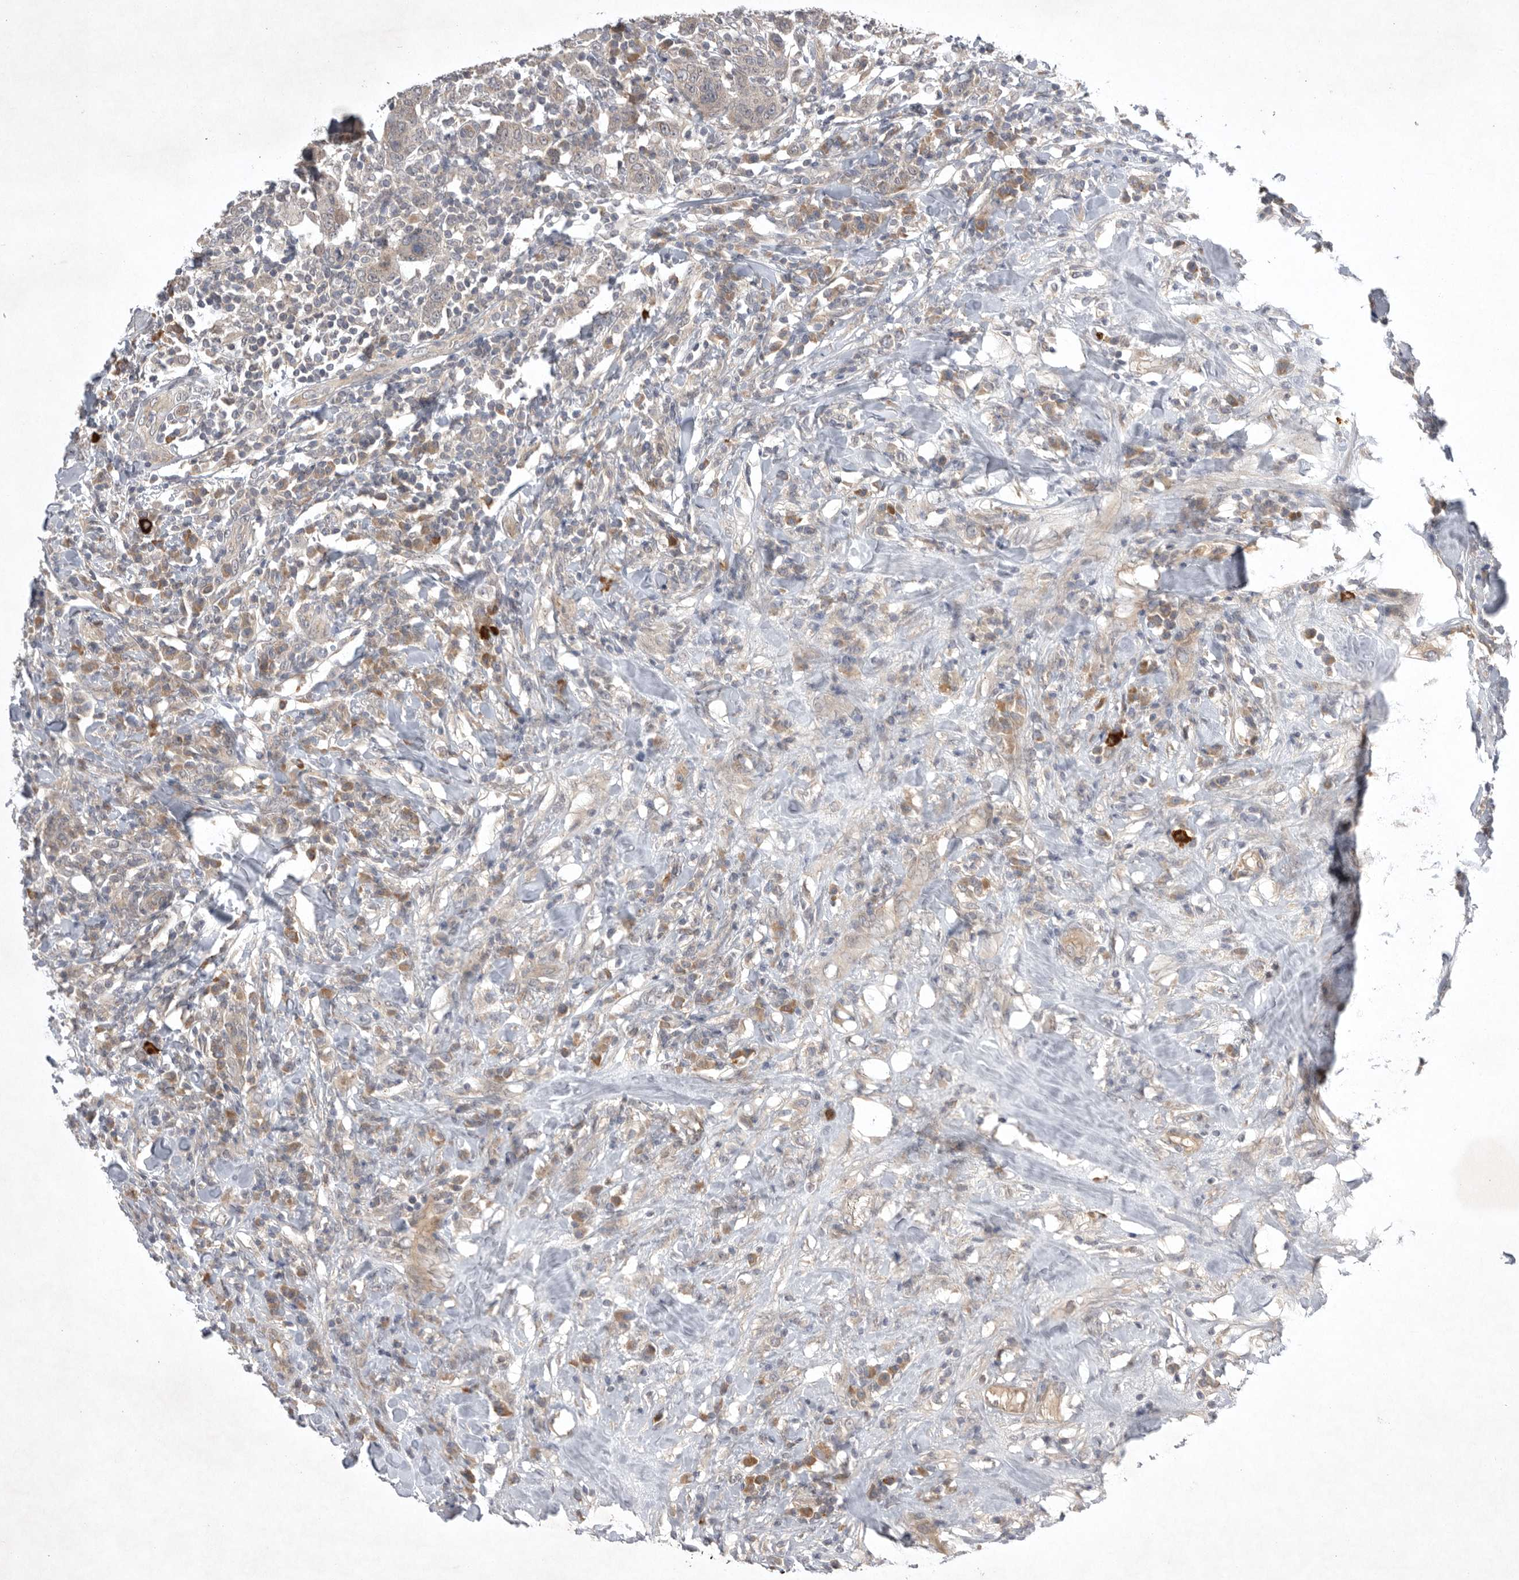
{"staining": {"intensity": "weak", "quantity": "<25%", "location": "cytoplasmic/membranous"}, "tissue": "breast cancer", "cell_type": "Tumor cells", "image_type": "cancer", "snomed": [{"axis": "morphology", "description": "Duct carcinoma"}, {"axis": "topography", "description": "Breast"}], "caption": "This is an immunohistochemistry (IHC) image of breast cancer. There is no expression in tumor cells.", "gene": "NRCAM", "patient": {"sex": "female", "age": 37}}